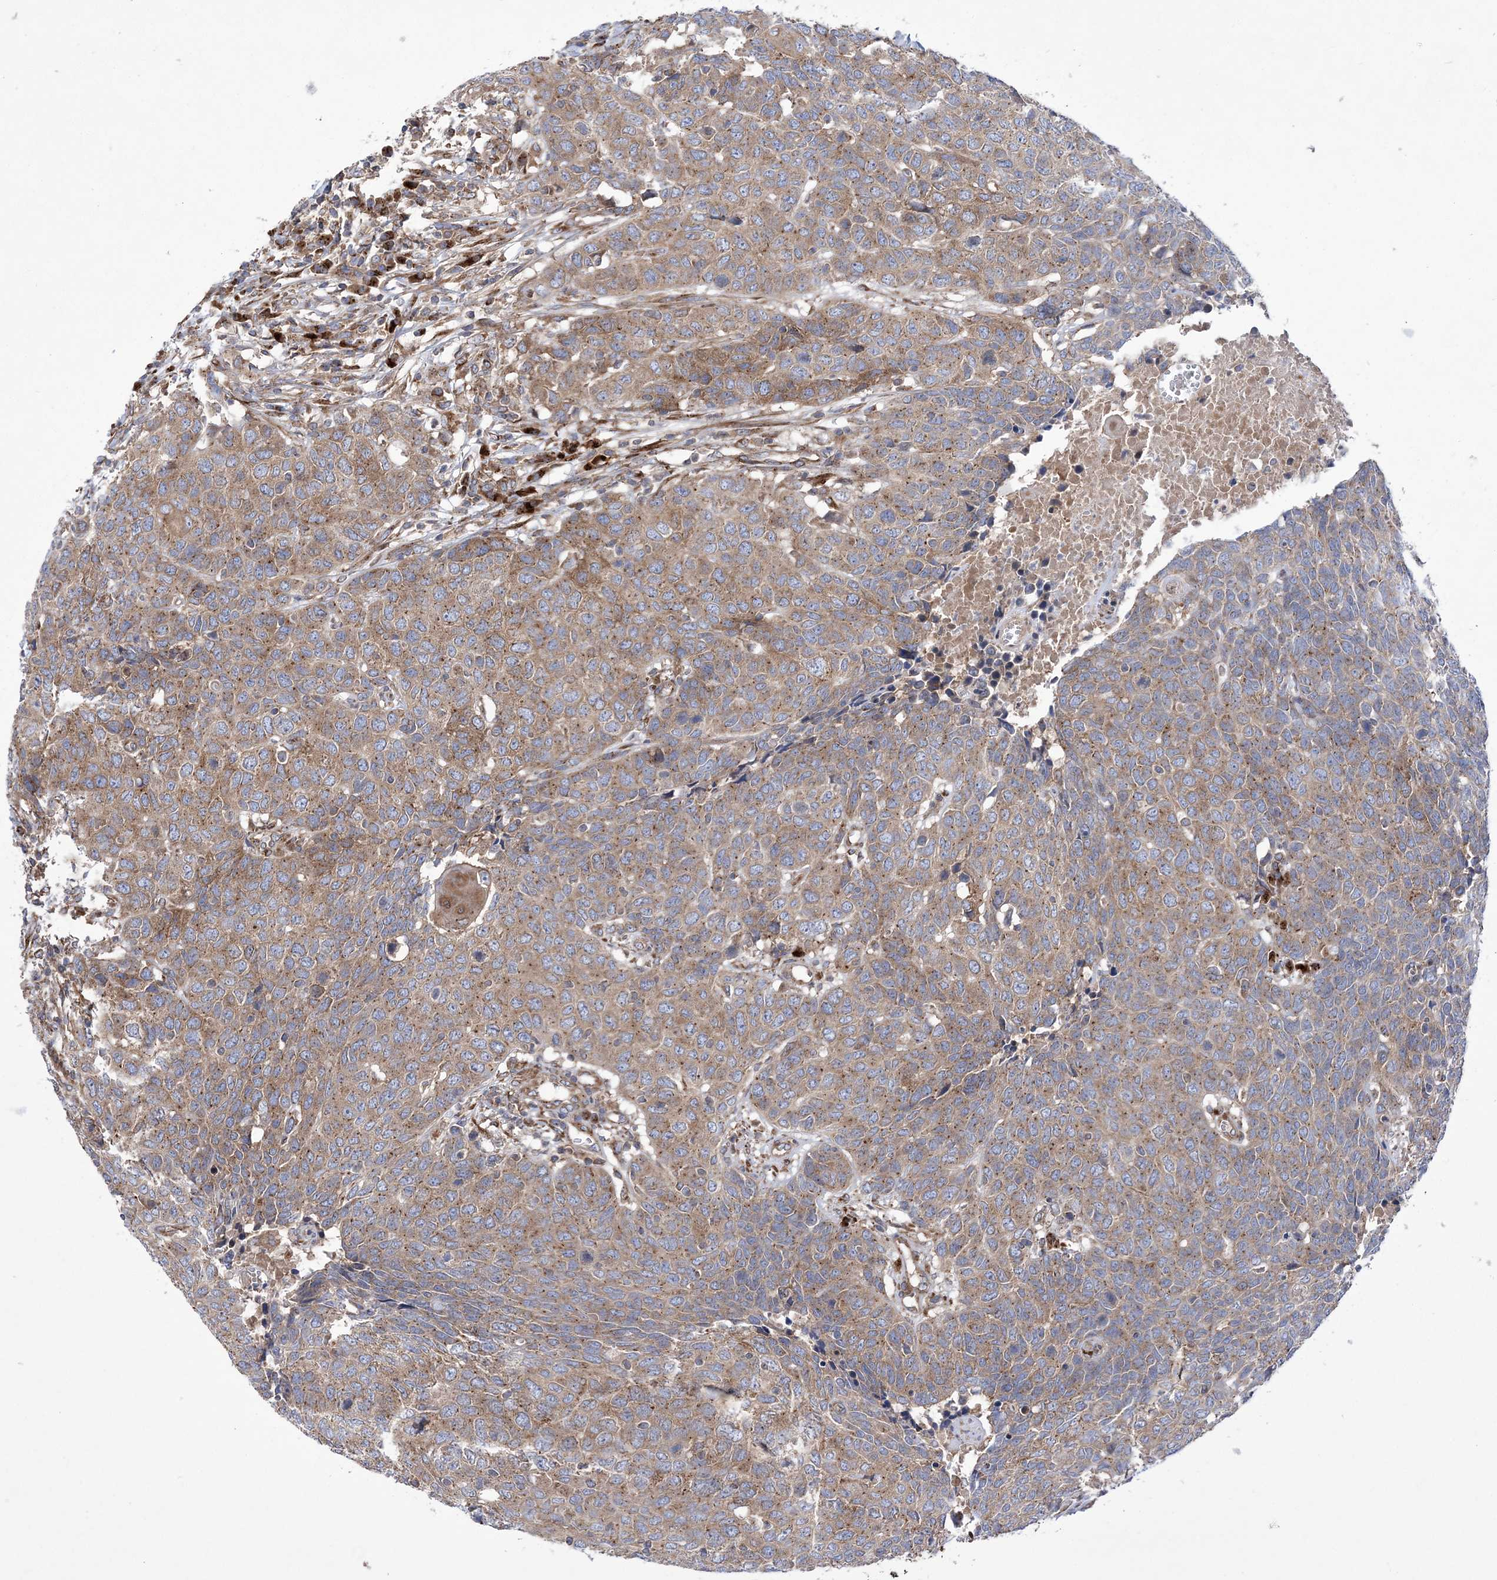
{"staining": {"intensity": "moderate", "quantity": ">75%", "location": "cytoplasmic/membranous"}, "tissue": "head and neck cancer", "cell_type": "Tumor cells", "image_type": "cancer", "snomed": [{"axis": "morphology", "description": "Squamous cell carcinoma, NOS"}, {"axis": "topography", "description": "Head-Neck"}], "caption": "DAB (3,3'-diaminobenzidine) immunohistochemical staining of human head and neck cancer reveals moderate cytoplasmic/membranous protein staining in approximately >75% of tumor cells.", "gene": "COPB2", "patient": {"sex": "male", "age": 66}}